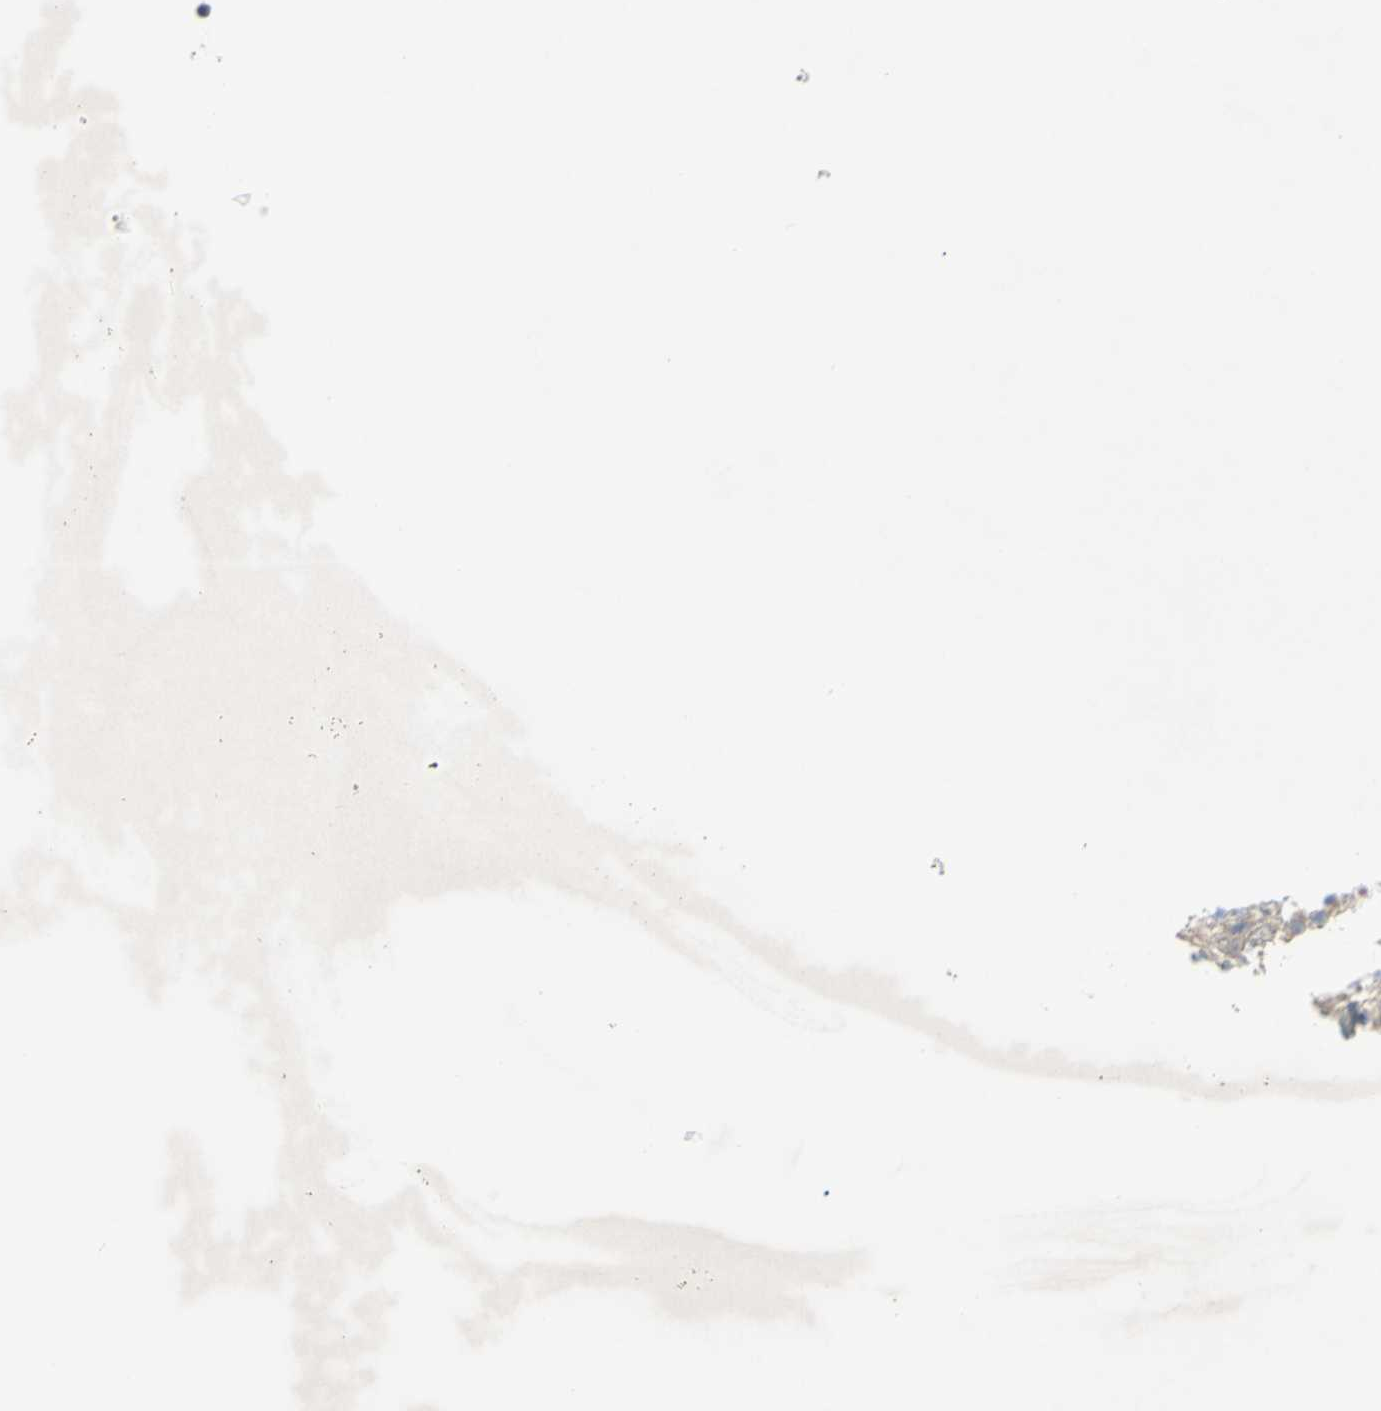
{"staining": {"intensity": "weak", "quantity": ">75%", "location": "cytoplasmic/membranous"}, "tissue": "glioma", "cell_type": "Tumor cells", "image_type": "cancer", "snomed": [{"axis": "morphology", "description": "Glioma, malignant, High grade"}, {"axis": "topography", "description": "Brain"}], "caption": "Glioma stained with a brown dye displays weak cytoplasmic/membranous positive positivity in approximately >75% of tumor cells.", "gene": "C1orf159", "patient": {"sex": "male", "age": 47}}